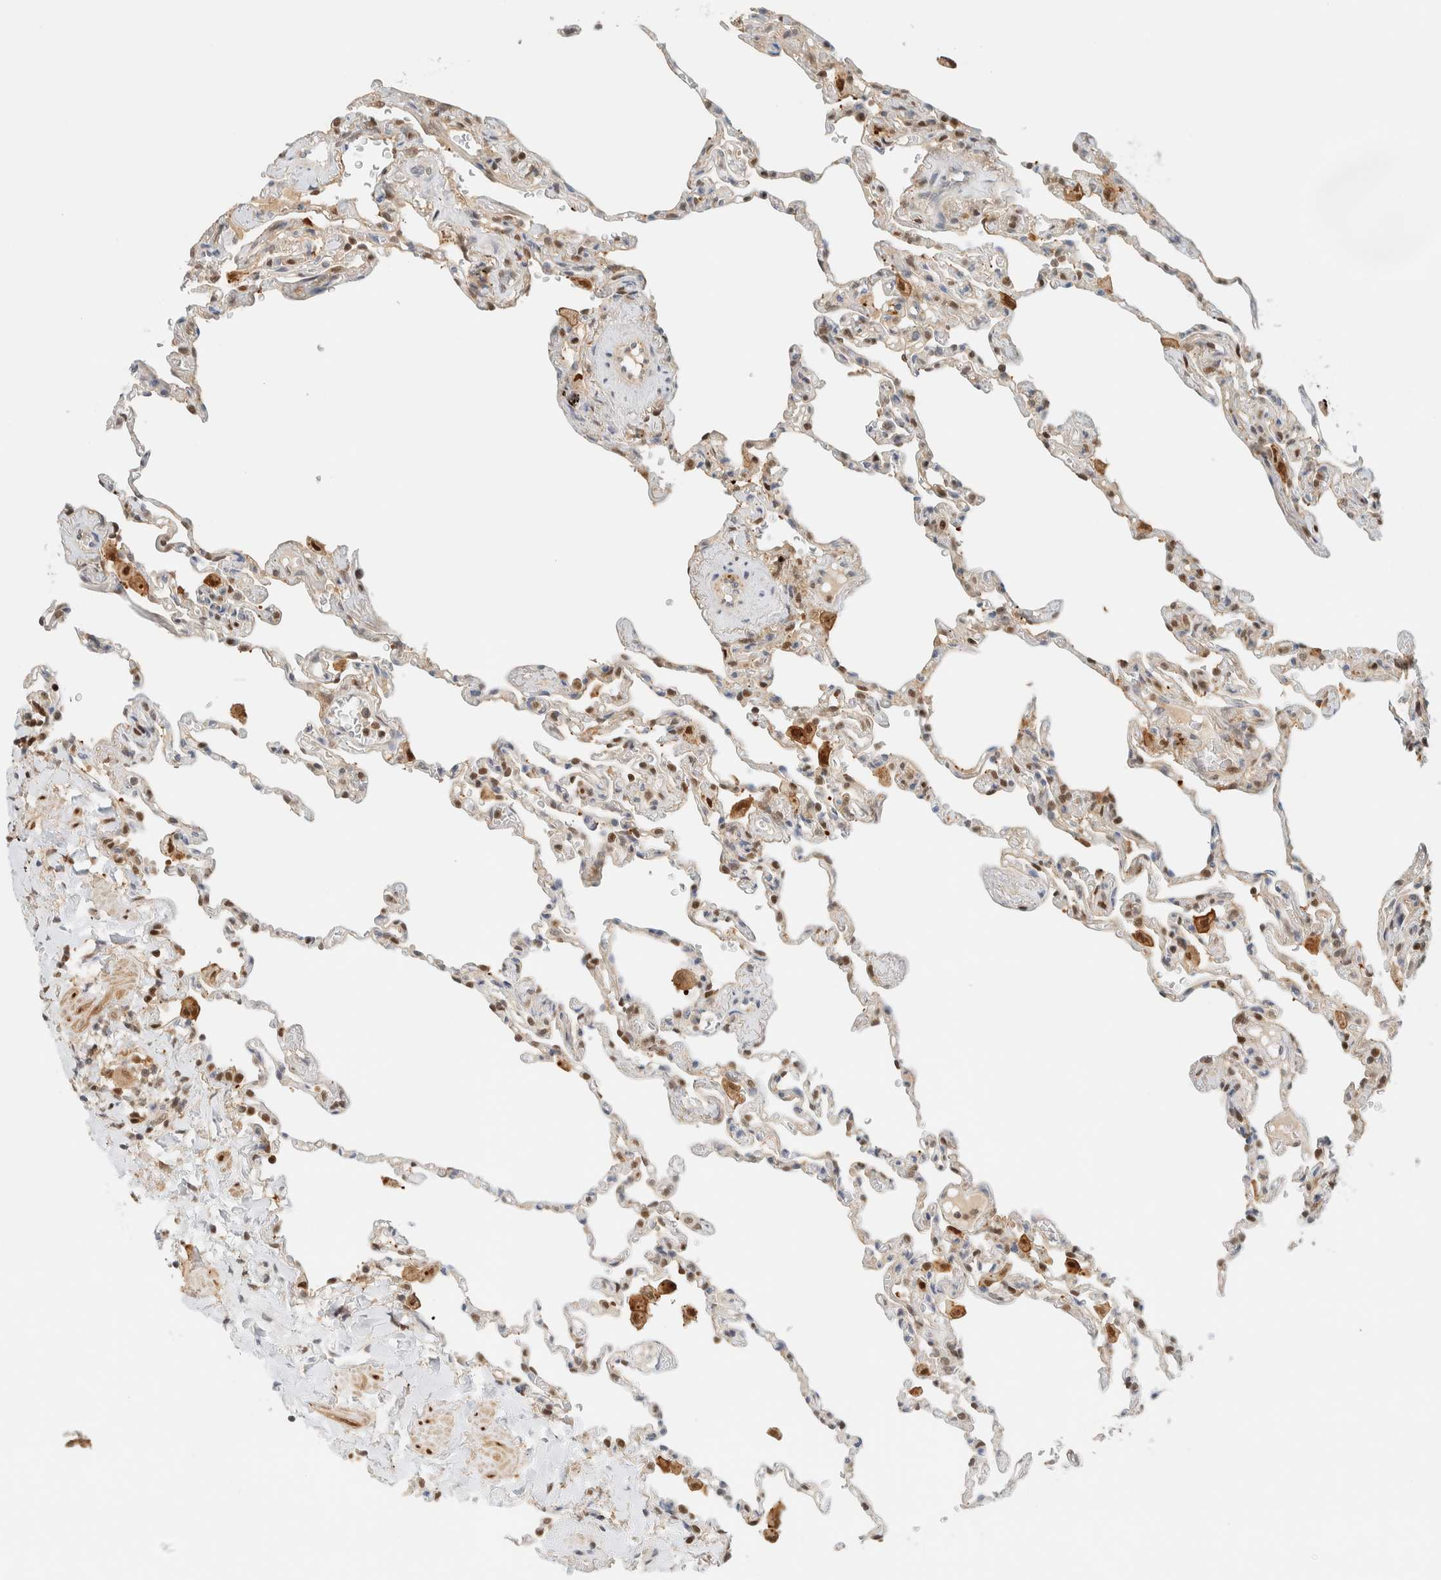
{"staining": {"intensity": "weak", "quantity": "25%-75%", "location": "nuclear"}, "tissue": "lung", "cell_type": "Alveolar cells", "image_type": "normal", "snomed": [{"axis": "morphology", "description": "Normal tissue, NOS"}, {"axis": "topography", "description": "Lung"}], "caption": "IHC (DAB) staining of unremarkable lung reveals weak nuclear protein expression in approximately 25%-75% of alveolar cells.", "gene": "ZBTB37", "patient": {"sex": "male", "age": 59}}